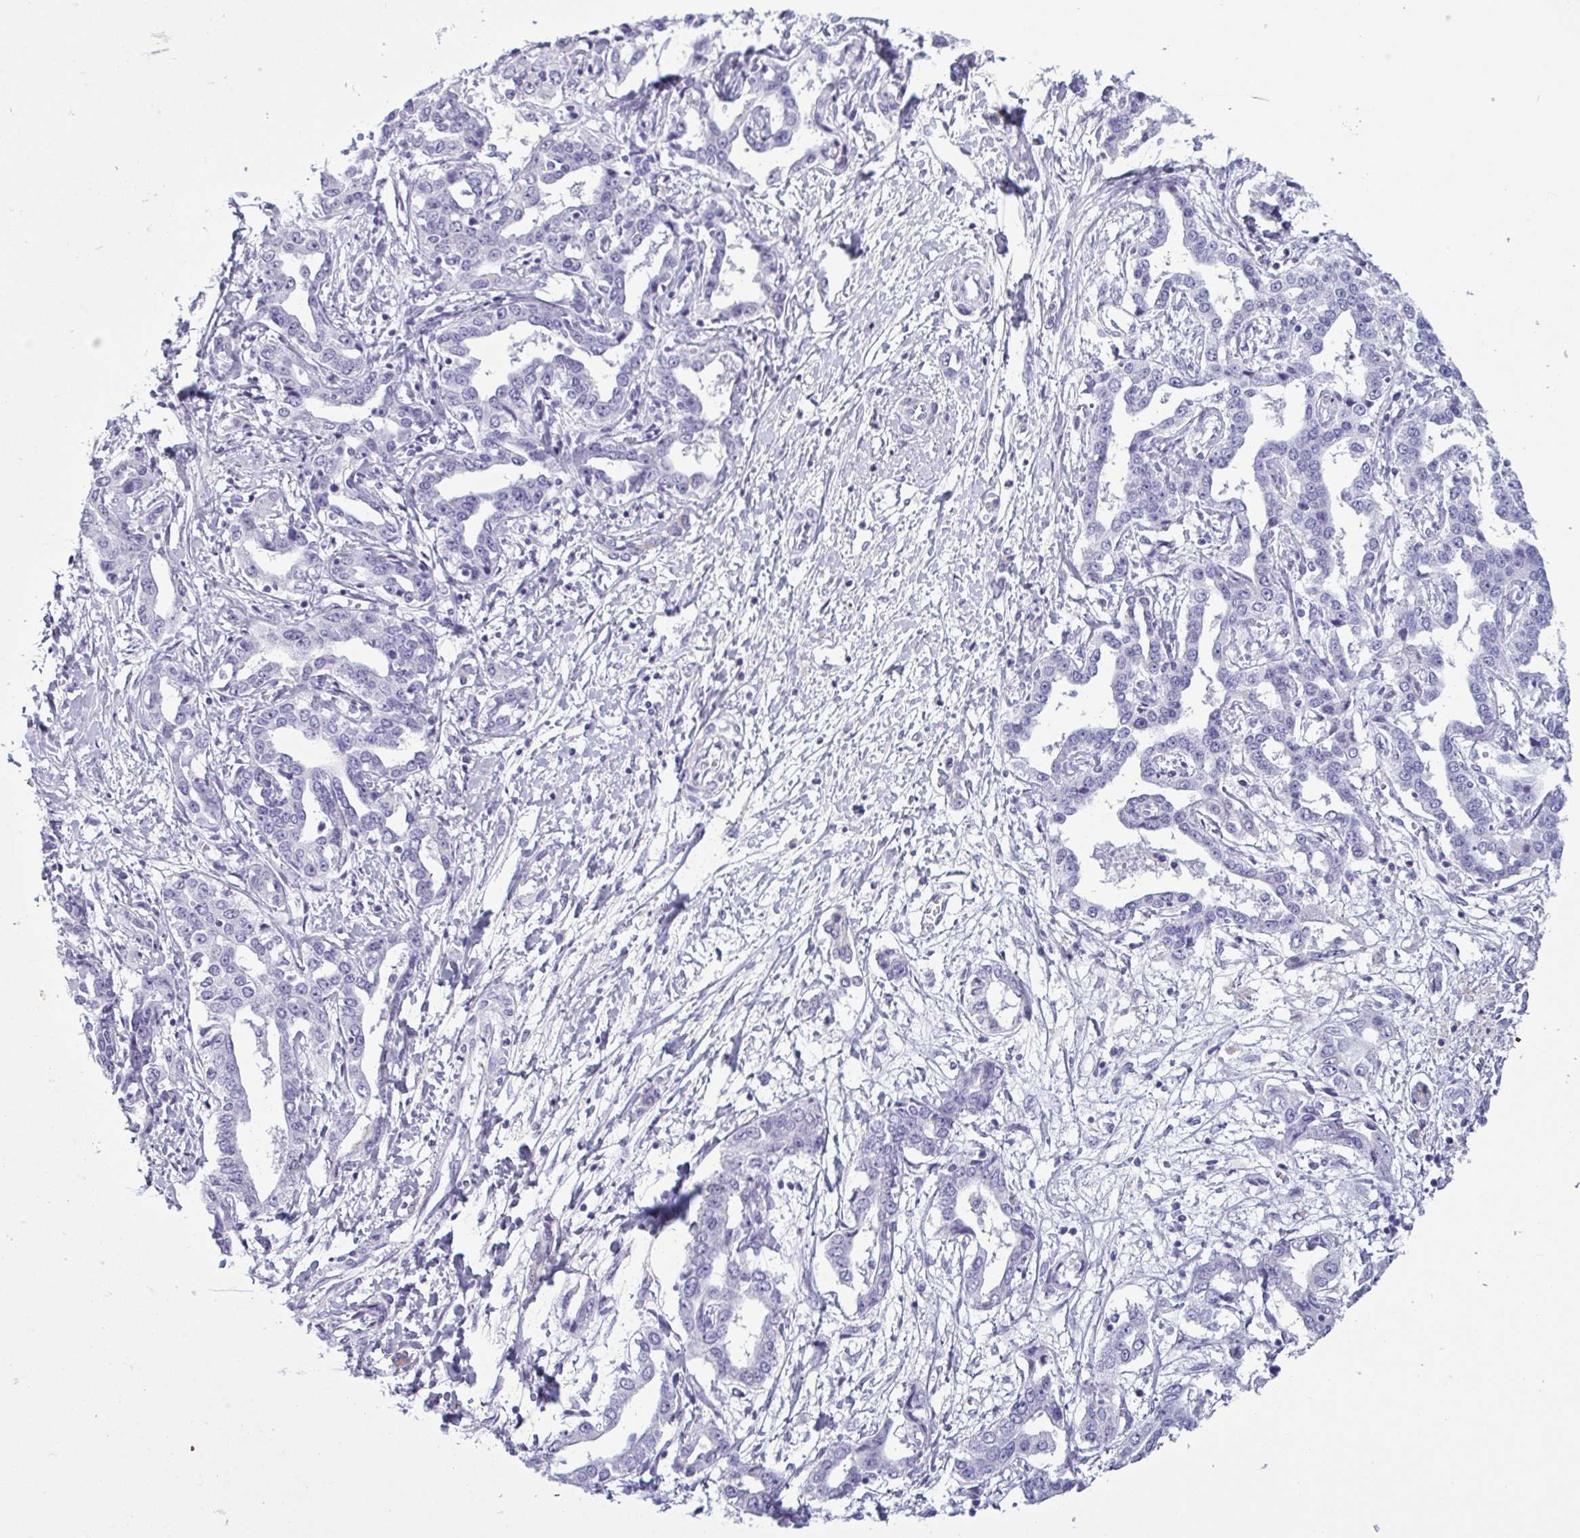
{"staining": {"intensity": "negative", "quantity": "none", "location": "none"}, "tissue": "liver cancer", "cell_type": "Tumor cells", "image_type": "cancer", "snomed": [{"axis": "morphology", "description": "Cholangiocarcinoma"}, {"axis": "topography", "description": "Liver"}], "caption": "This is a histopathology image of IHC staining of liver cholangiocarcinoma, which shows no expression in tumor cells.", "gene": "KRT10", "patient": {"sex": "male", "age": 59}}